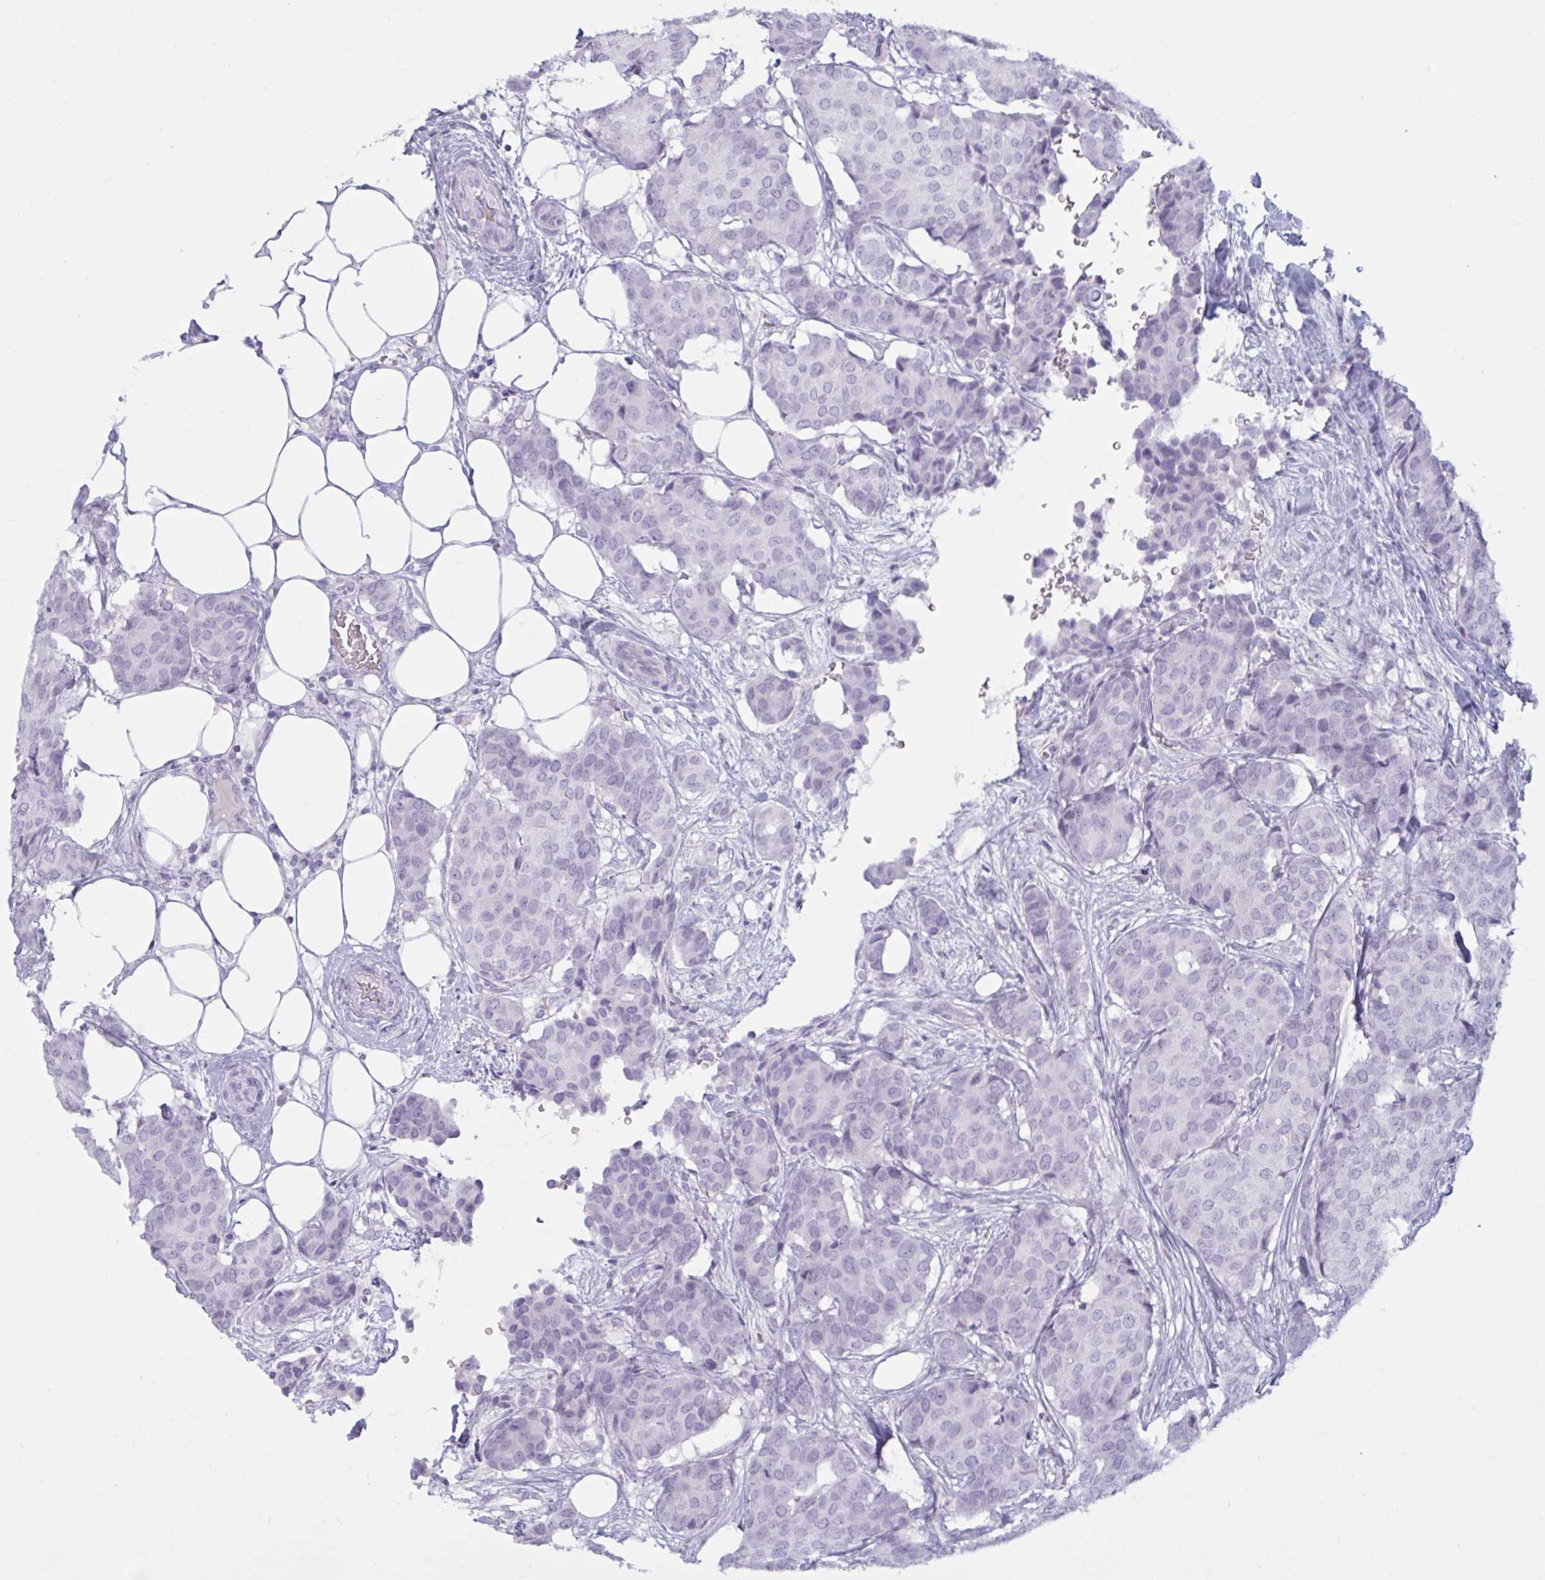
{"staining": {"intensity": "negative", "quantity": "none", "location": "none"}, "tissue": "breast cancer", "cell_type": "Tumor cells", "image_type": "cancer", "snomed": [{"axis": "morphology", "description": "Duct carcinoma"}, {"axis": "topography", "description": "Breast"}], "caption": "Immunohistochemical staining of human breast cancer (intraductal carcinoma) demonstrates no significant positivity in tumor cells.", "gene": "BBS10", "patient": {"sex": "female", "age": 75}}